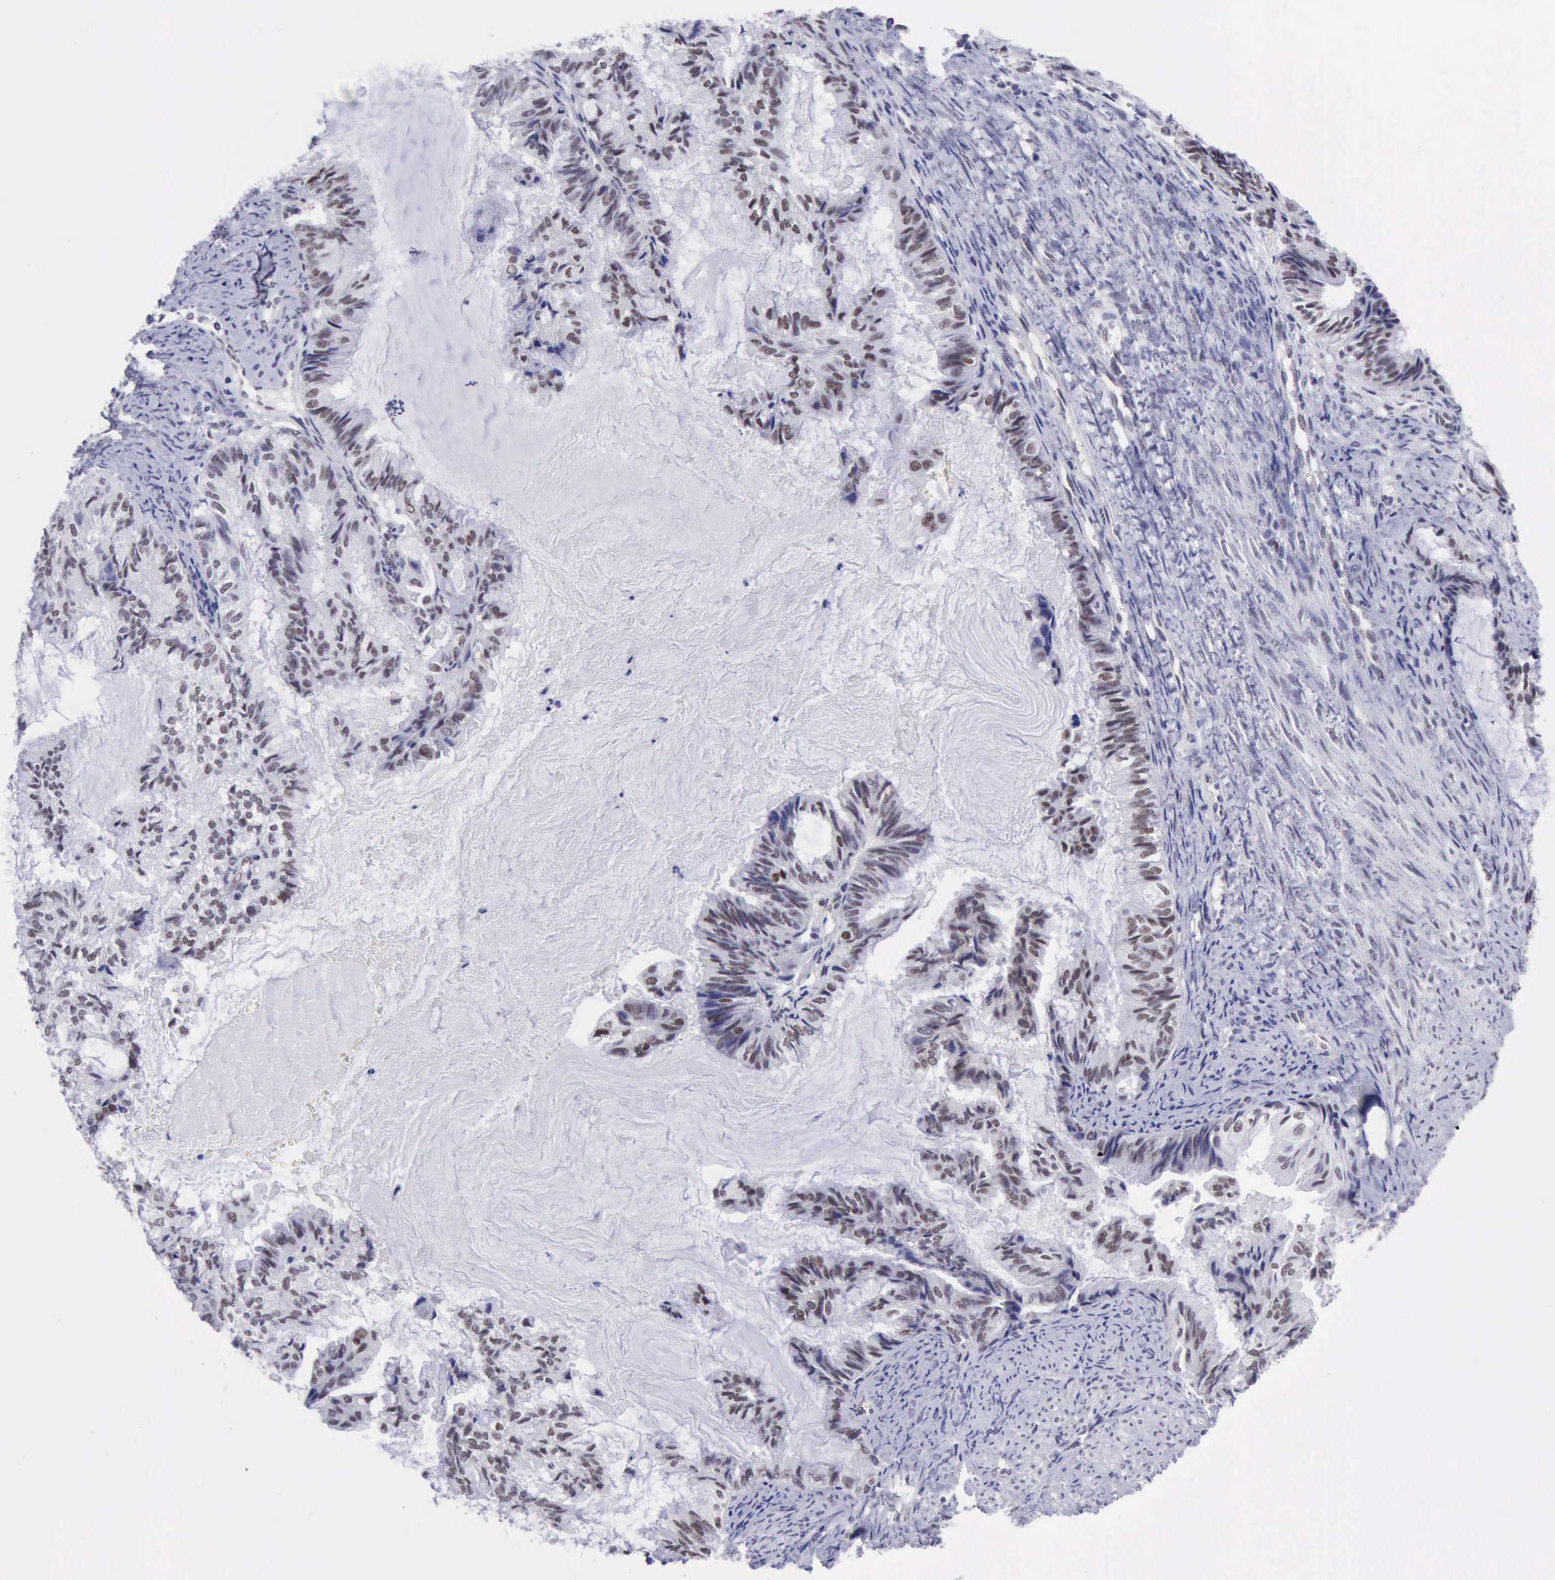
{"staining": {"intensity": "weak", "quantity": "25%-75%", "location": "nuclear"}, "tissue": "endometrial cancer", "cell_type": "Tumor cells", "image_type": "cancer", "snomed": [{"axis": "morphology", "description": "Adenocarcinoma, NOS"}, {"axis": "topography", "description": "Endometrium"}], "caption": "The photomicrograph displays immunohistochemical staining of endometrial adenocarcinoma. There is weak nuclear expression is present in about 25%-75% of tumor cells. (Stains: DAB (3,3'-diaminobenzidine) in brown, nuclei in blue, Microscopy: brightfield microscopy at high magnification).", "gene": "ERCC4", "patient": {"sex": "female", "age": 86}}